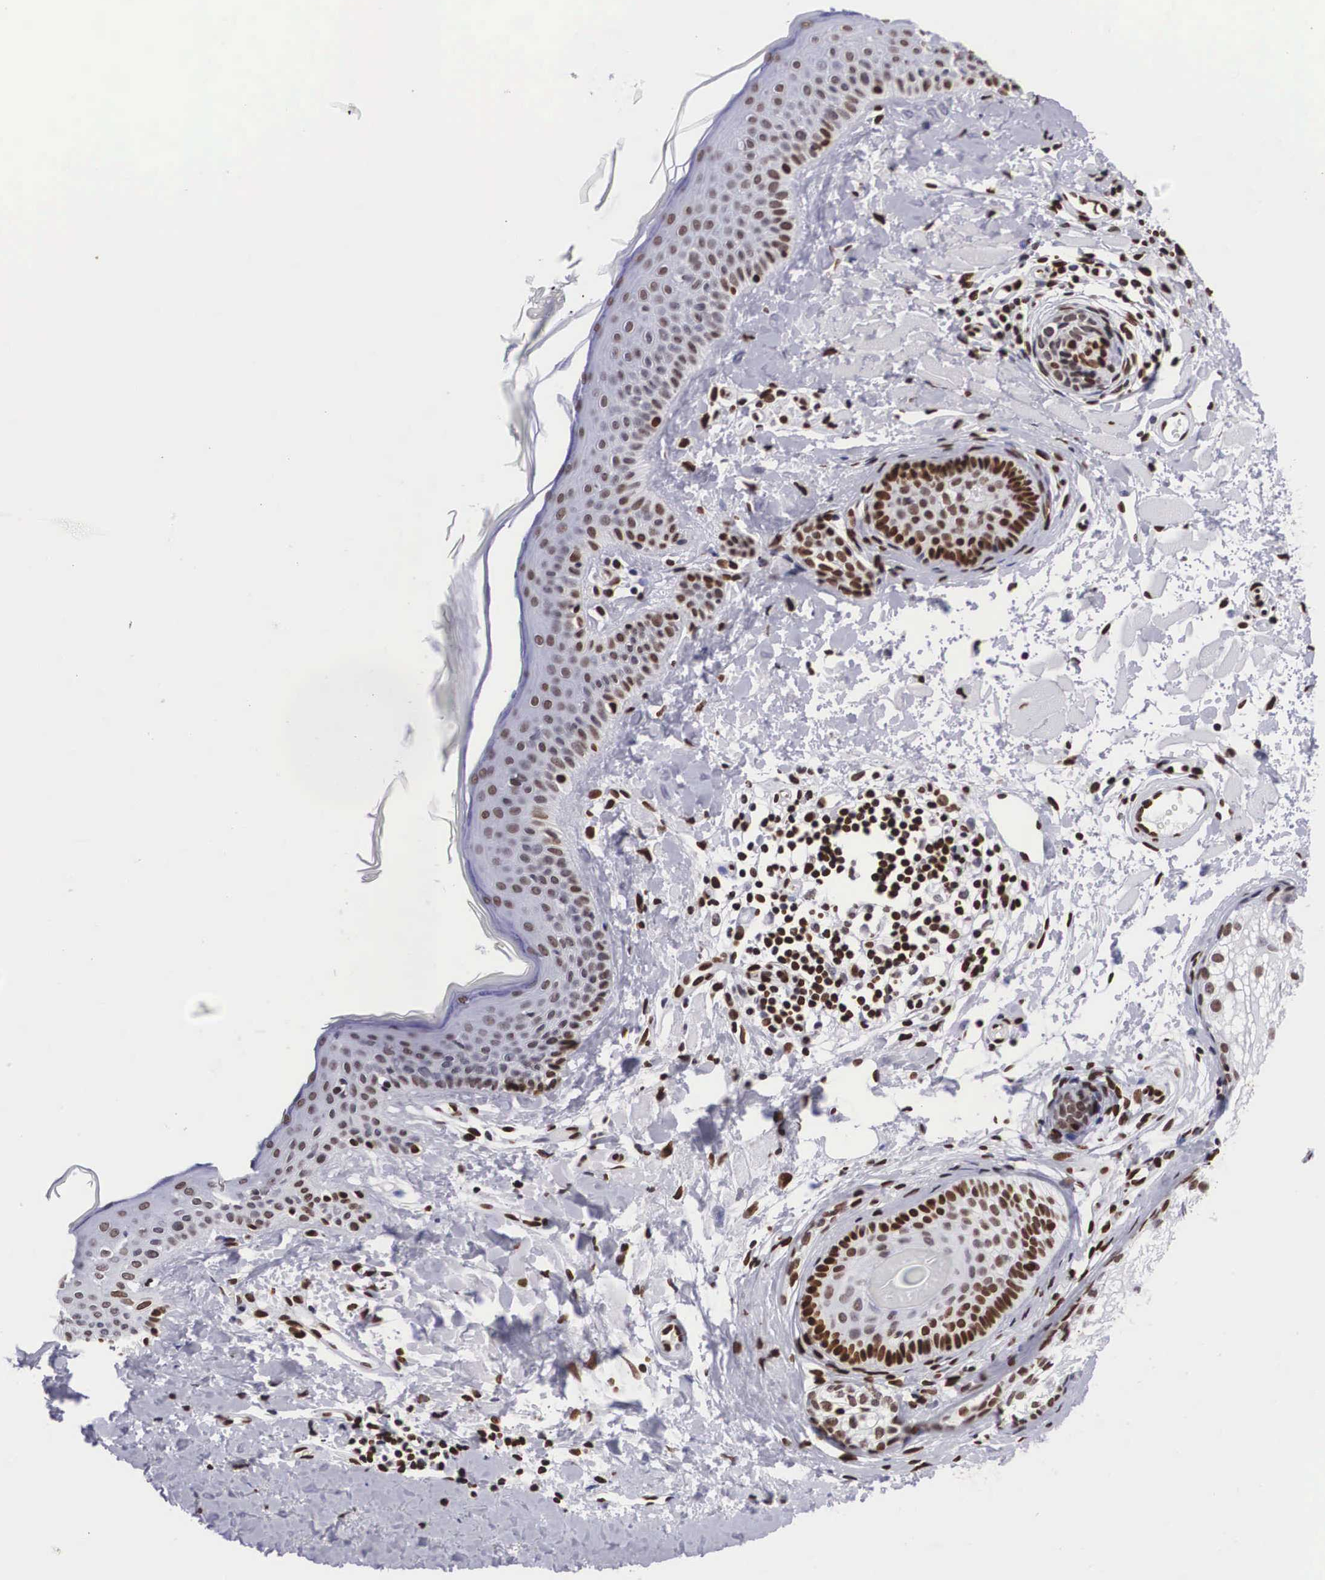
{"staining": {"intensity": "strong", "quantity": ">75%", "location": "nuclear"}, "tissue": "skin", "cell_type": "Fibroblasts", "image_type": "normal", "snomed": [{"axis": "morphology", "description": "Normal tissue, NOS"}, {"axis": "topography", "description": "Skin"}], "caption": "IHC staining of unremarkable skin, which exhibits high levels of strong nuclear staining in about >75% of fibroblasts indicating strong nuclear protein expression. The staining was performed using DAB (brown) for protein detection and nuclei were counterstained in hematoxylin (blue).", "gene": "MECP2", "patient": {"sex": "male", "age": 86}}